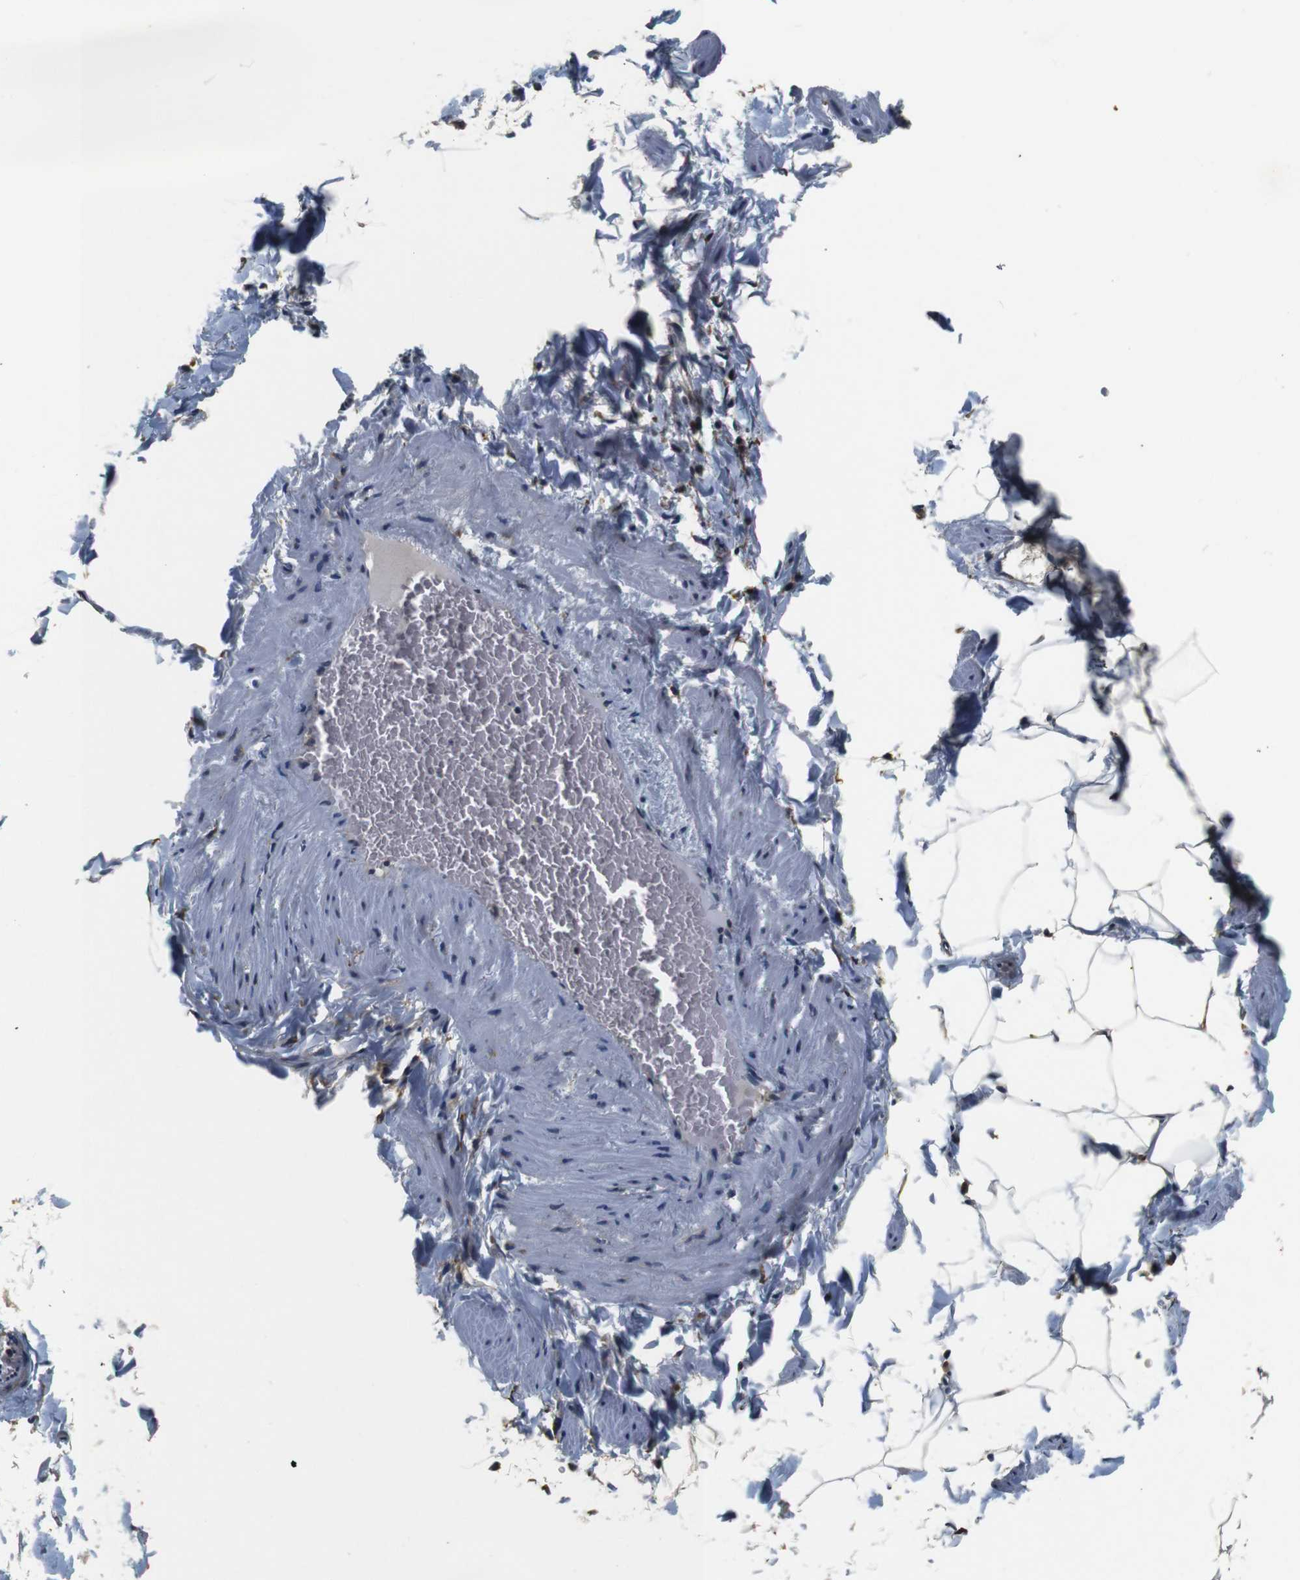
{"staining": {"intensity": "weak", "quantity": ">75%", "location": "cytoplasmic/membranous"}, "tissue": "adipose tissue", "cell_type": "Adipocytes", "image_type": "normal", "snomed": [{"axis": "morphology", "description": "Normal tissue, NOS"}, {"axis": "topography", "description": "Vascular tissue"}], "caption": "IHC photomicrograph of benign human adipose tissue stained for a protein (brown), which reveals low levels of weak cytoplasmic/membranous positivity in about >75% of adipocytes.", "gene": "COL1A1", "patient": {"sex": "male", "age": 41}}